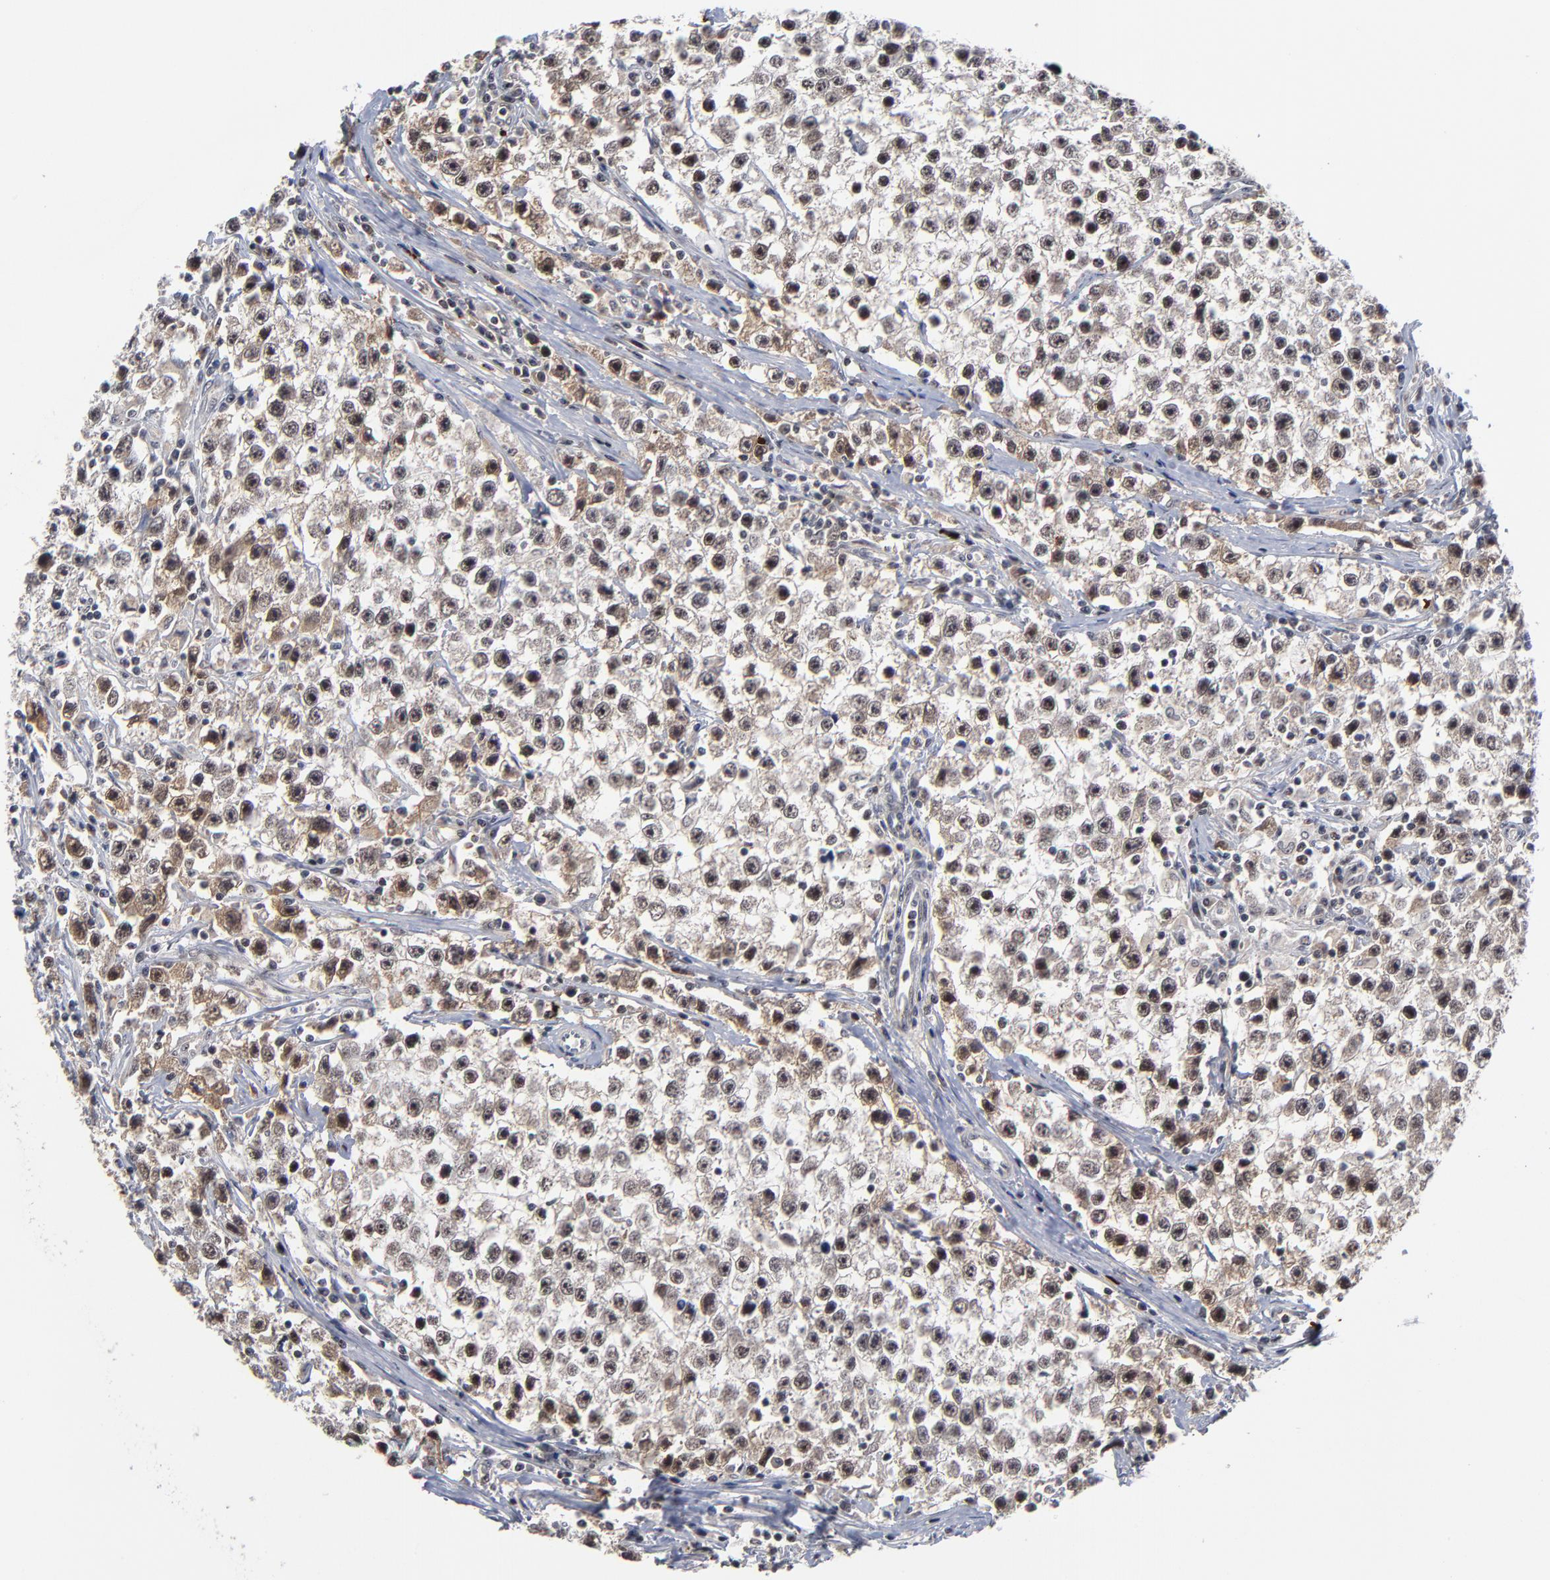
{"staining": {"intensity": "moderate", "quantity": "25%-75%", "location": "nuclear"}, "tissue": "testis cancer", "cell_type": "Tumor cells", "image_type": "cancer", "snomed": [{"axis": "morphology", "description": "Seminoma, NOS"}, {"axis": "topography", "description": "Testis"}], "caption": "The photomicrograph demonstrates immunohistochemical staining of testis seminoma. There is moderate nuclear expression is identified in approximately 25%-75% of tumor cells.", "gene": "ZNF419", "patient": {"sex": "male", "age": 35}}